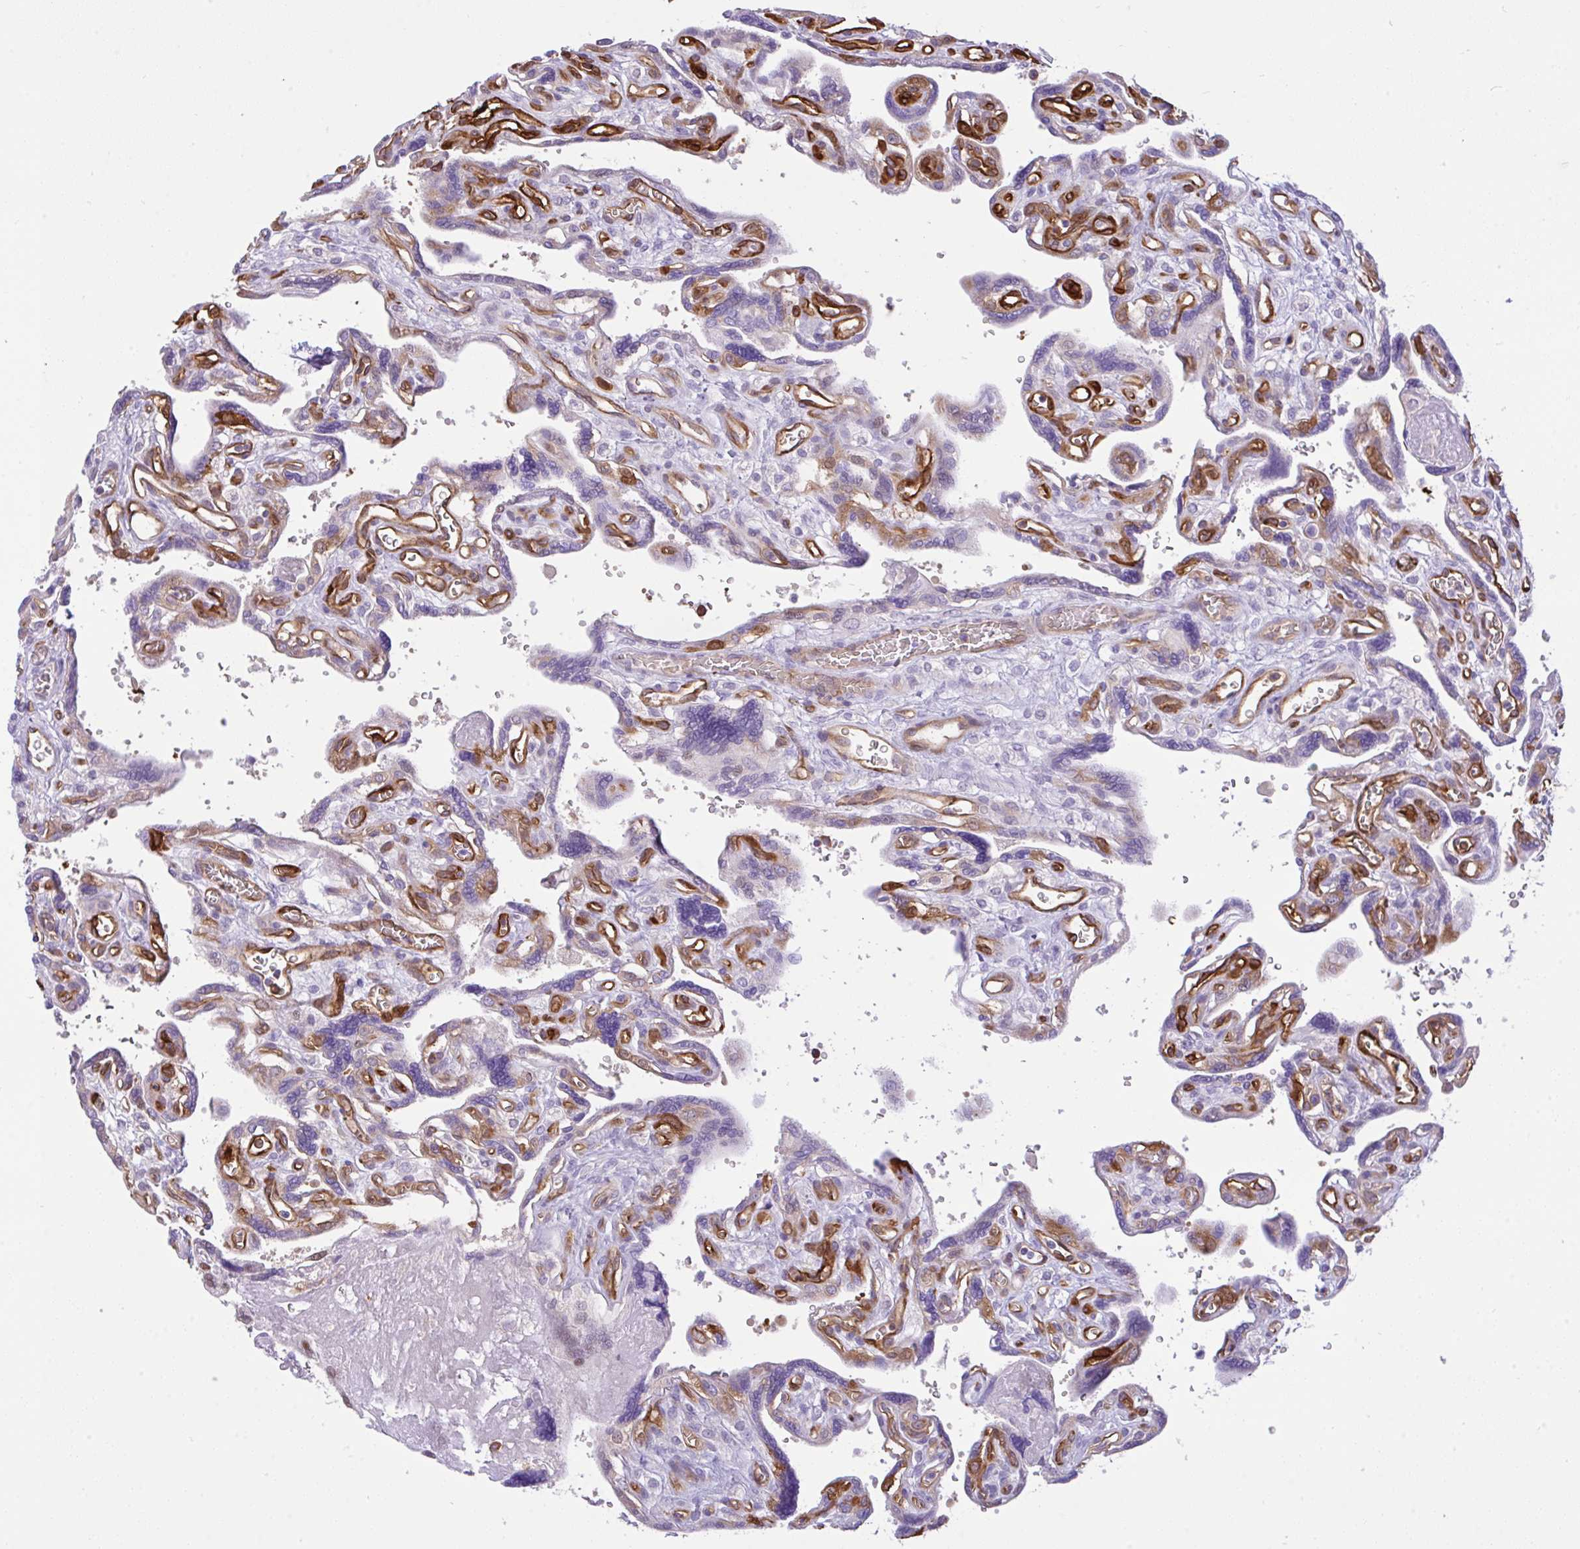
{"staining": {"intensity": "weak", "quantity": "<25%", "location": "cytoplasmic/membranous"}, "tissue": "placenta", "cell_type": "Trophoblastic cells", "image_type": "normal", "snomed": [{"axis": "morphology", "description": "Normal tissue, NOS"}, {"axis": "topography", "description": "Placenta"}], "caption": "Normal placenta was stained to show a protein in brown. There is no significant expression in trophoblastic cells. The staining is performed using DAB (3,3'-diaminobenzidine) brown chromogen with nuclei counter-stained in using hematoxylin.", "gene": "EEF1A1", "patient": {"sex": "female", "age": 39}}